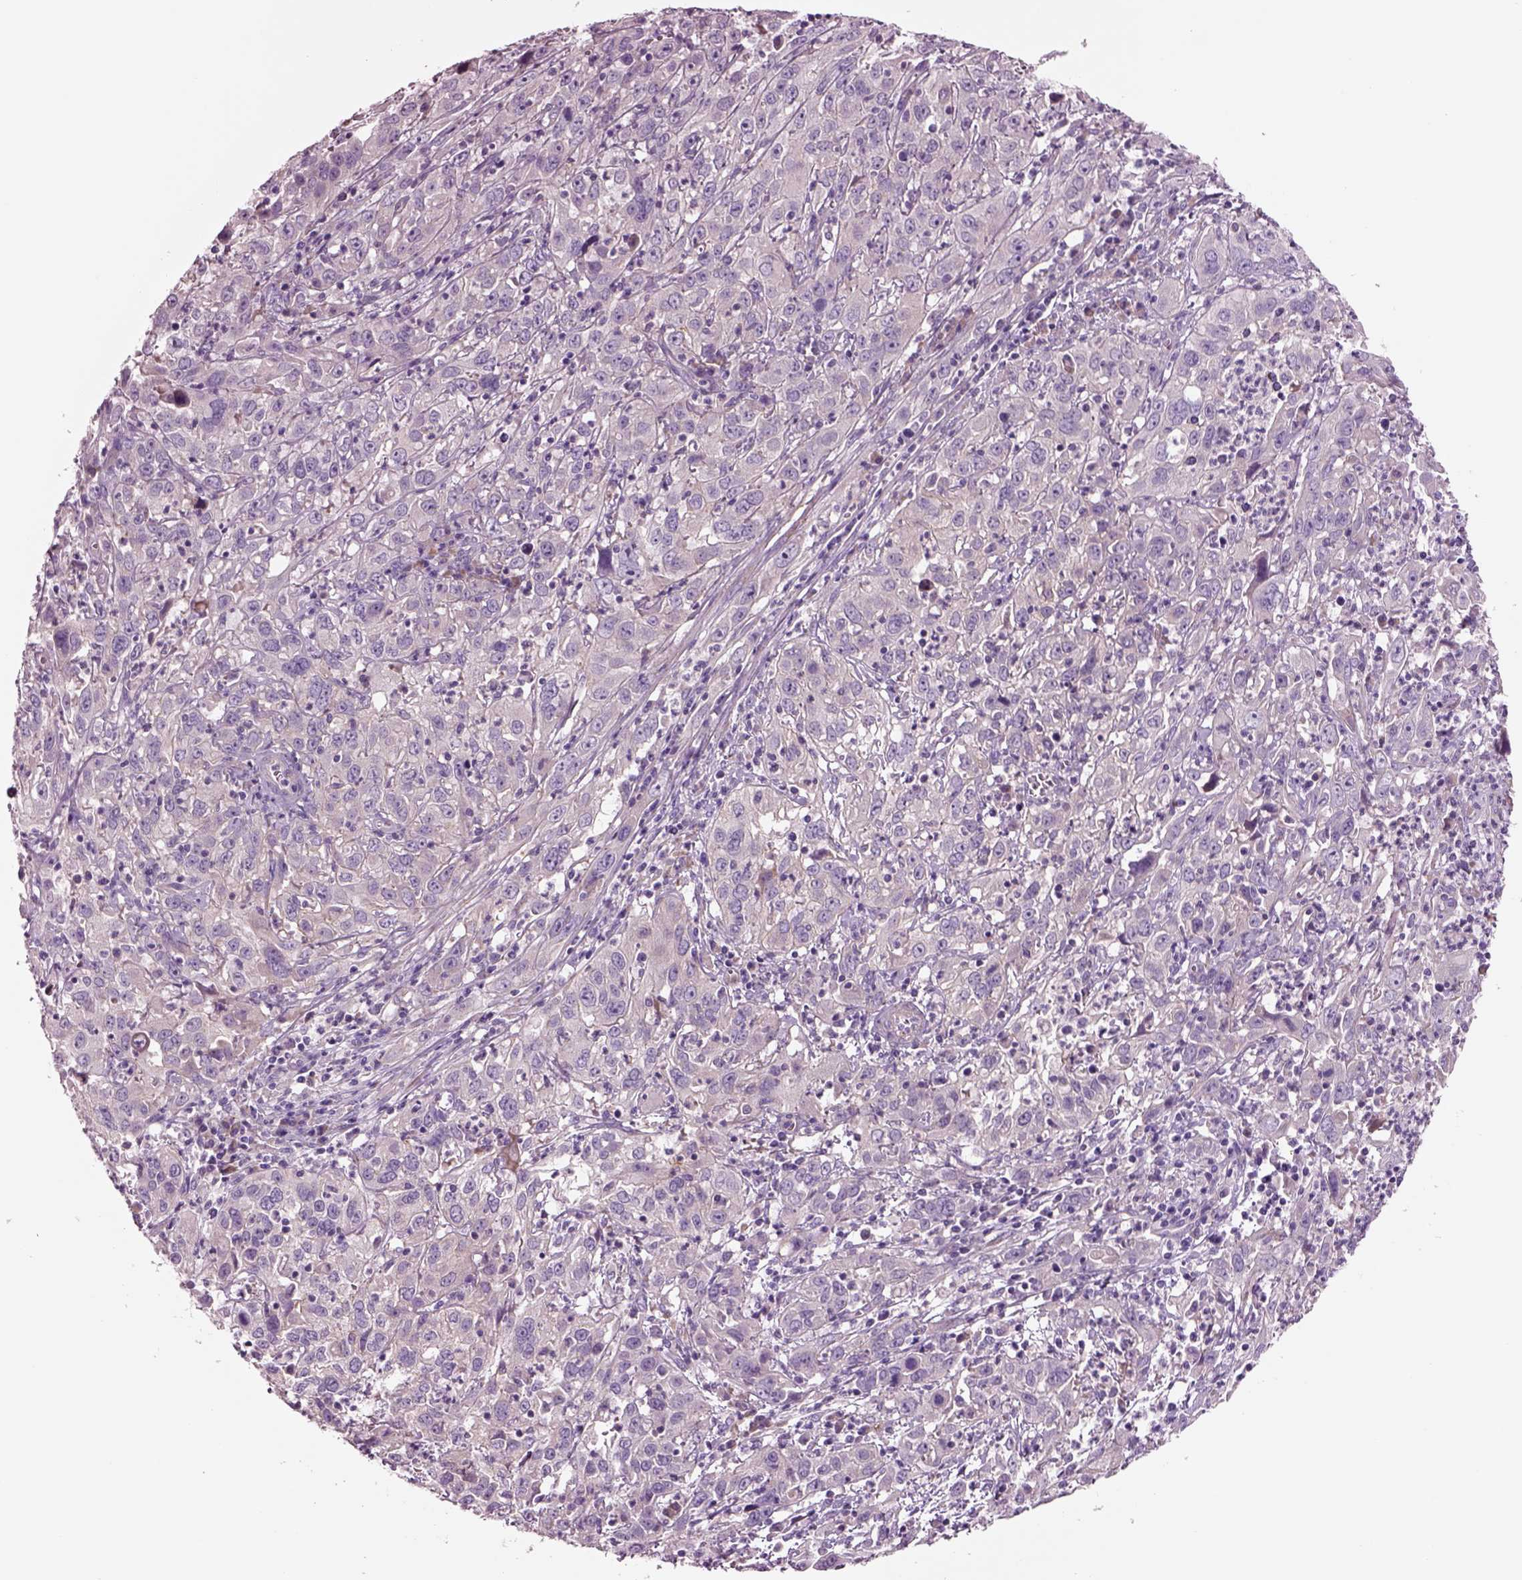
{"staining": {"intensity": "negative", "quantity": "none", "location": "none"}, "tissue": "cervical cancer", "cell_type": "Tumor cells", "image_type": "cancer", "snomed": [{"axis": "morphology", "description": "Squamous cell carcinoma, NOS"}, {"axis": "topography", "description": "Cervix"}], "caption": "There is no significant staining in tumor cells of cervical squamous cell carcinoma. The staining is performed using DAB brown chromogen with nuclei counter-stained in using hematoxylin.", "gene": "PLPP7", "patient": {"sex": "female", "age": 32}}